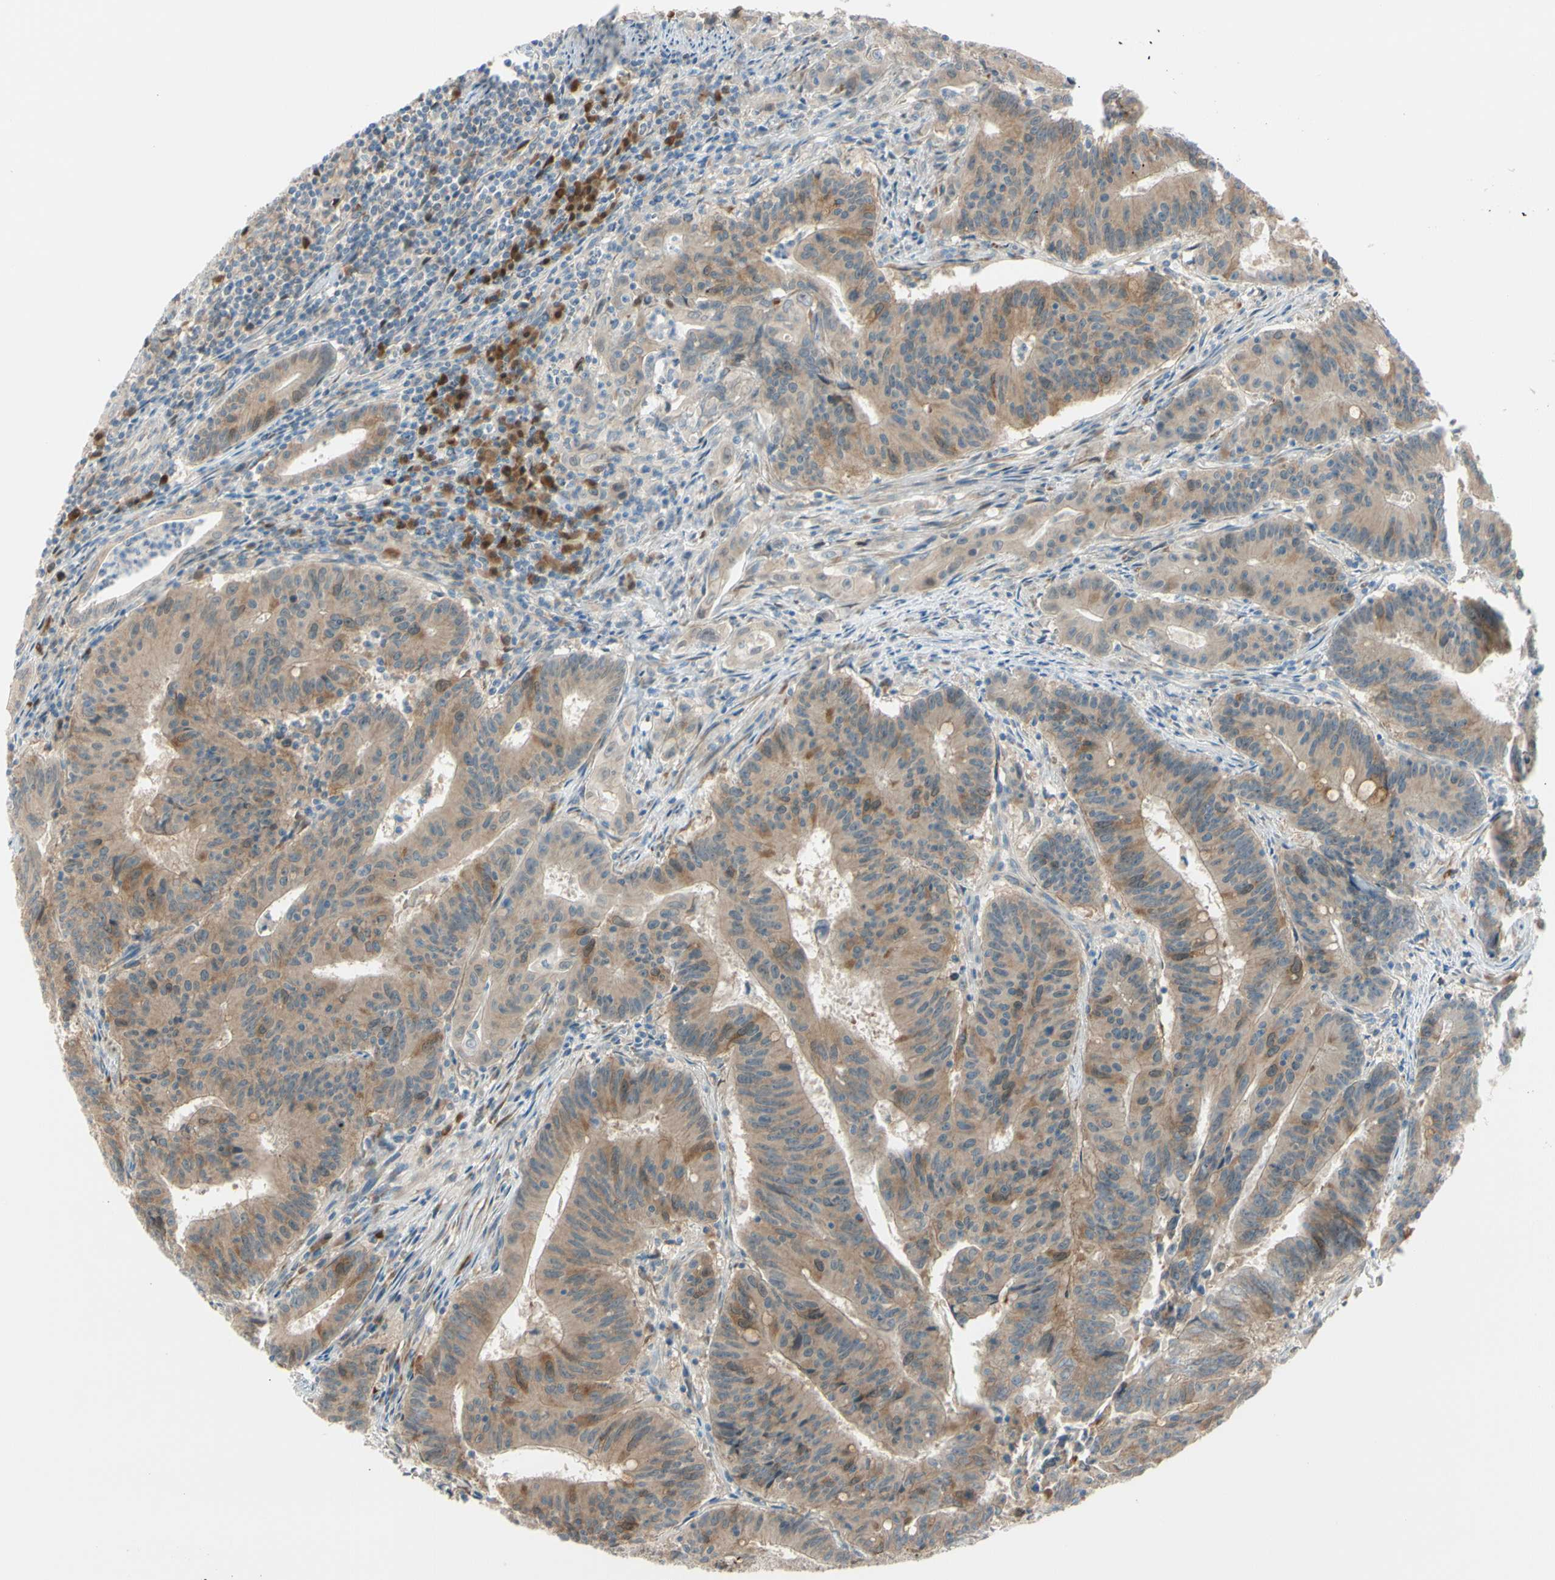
{"staining": {"intensity": "moderate", "quantity": ">75%", "location": "cytoplasmic/membranous"}, "tissue": "colorectal cancer", "cell_type": "Tumor cells", "image_type": "cancer", "snomed": [{"axis": "morphology", "description": "Adenocarcinoma, NOS"}, {"axis": "topography", "description": "Colon"}], "caption": "The immunohistochemical stain labels moderate cytoplasmic/membranous positivity in tumor cells of colorectal adenocarcinoma tissue.", "gene": "PTTG1", "patient": {"sex": "male", "age": 45}}